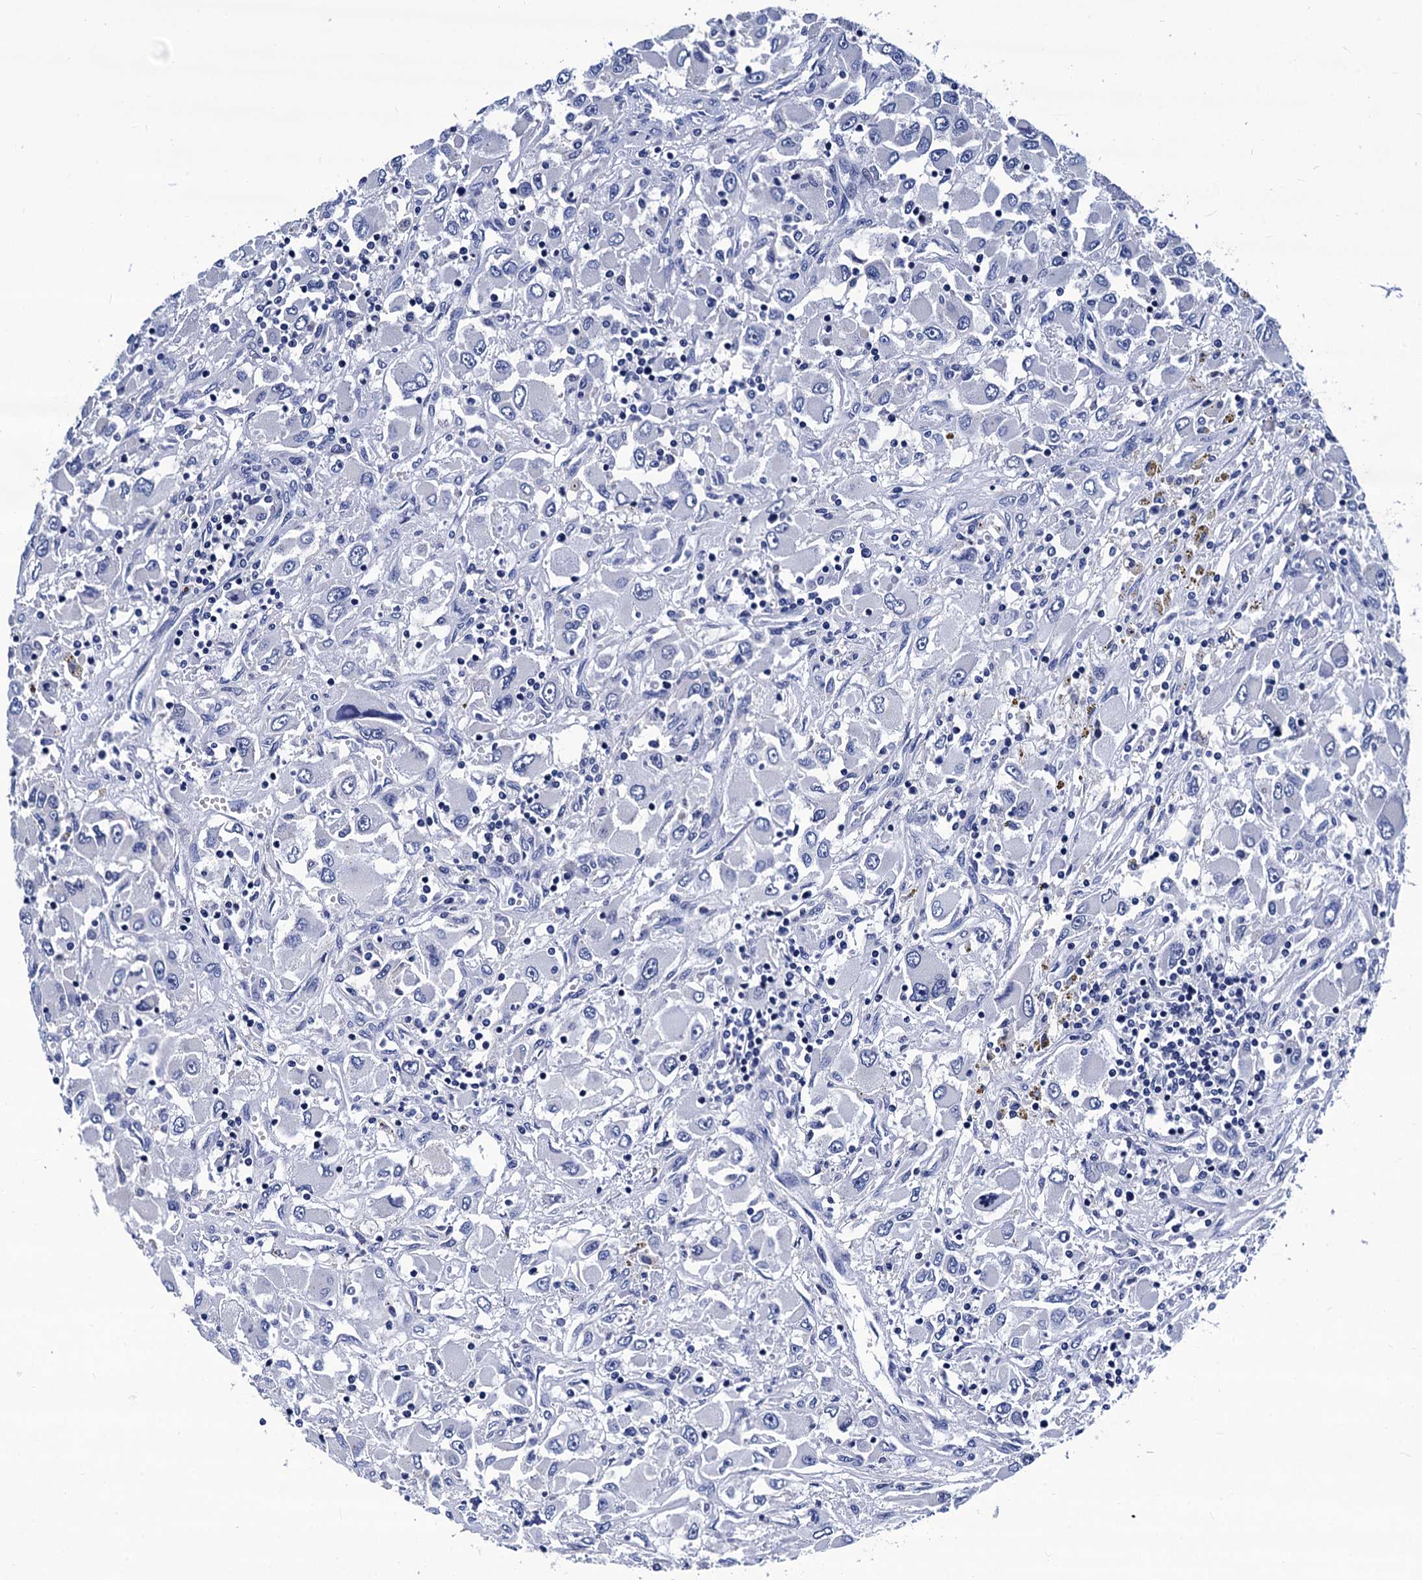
{"staining": {"intensity": "negative", "quantity": "none", "location": "none"}, "tissue": "renal cancer", "cell_type": "Tumor cells", "image_type": "cancer", "snomed": [{"axis": "morphology", "description": "Adenocarcinoma, NOS"}, {"axis": "topography", "description": "Kidney"}], "caption": "DAB immunohistochemical staining of renal cancer reveals no significant staining in tumor cells.", "gene": "LRRC30", "patient": {"sex": "female", "age": 52}}